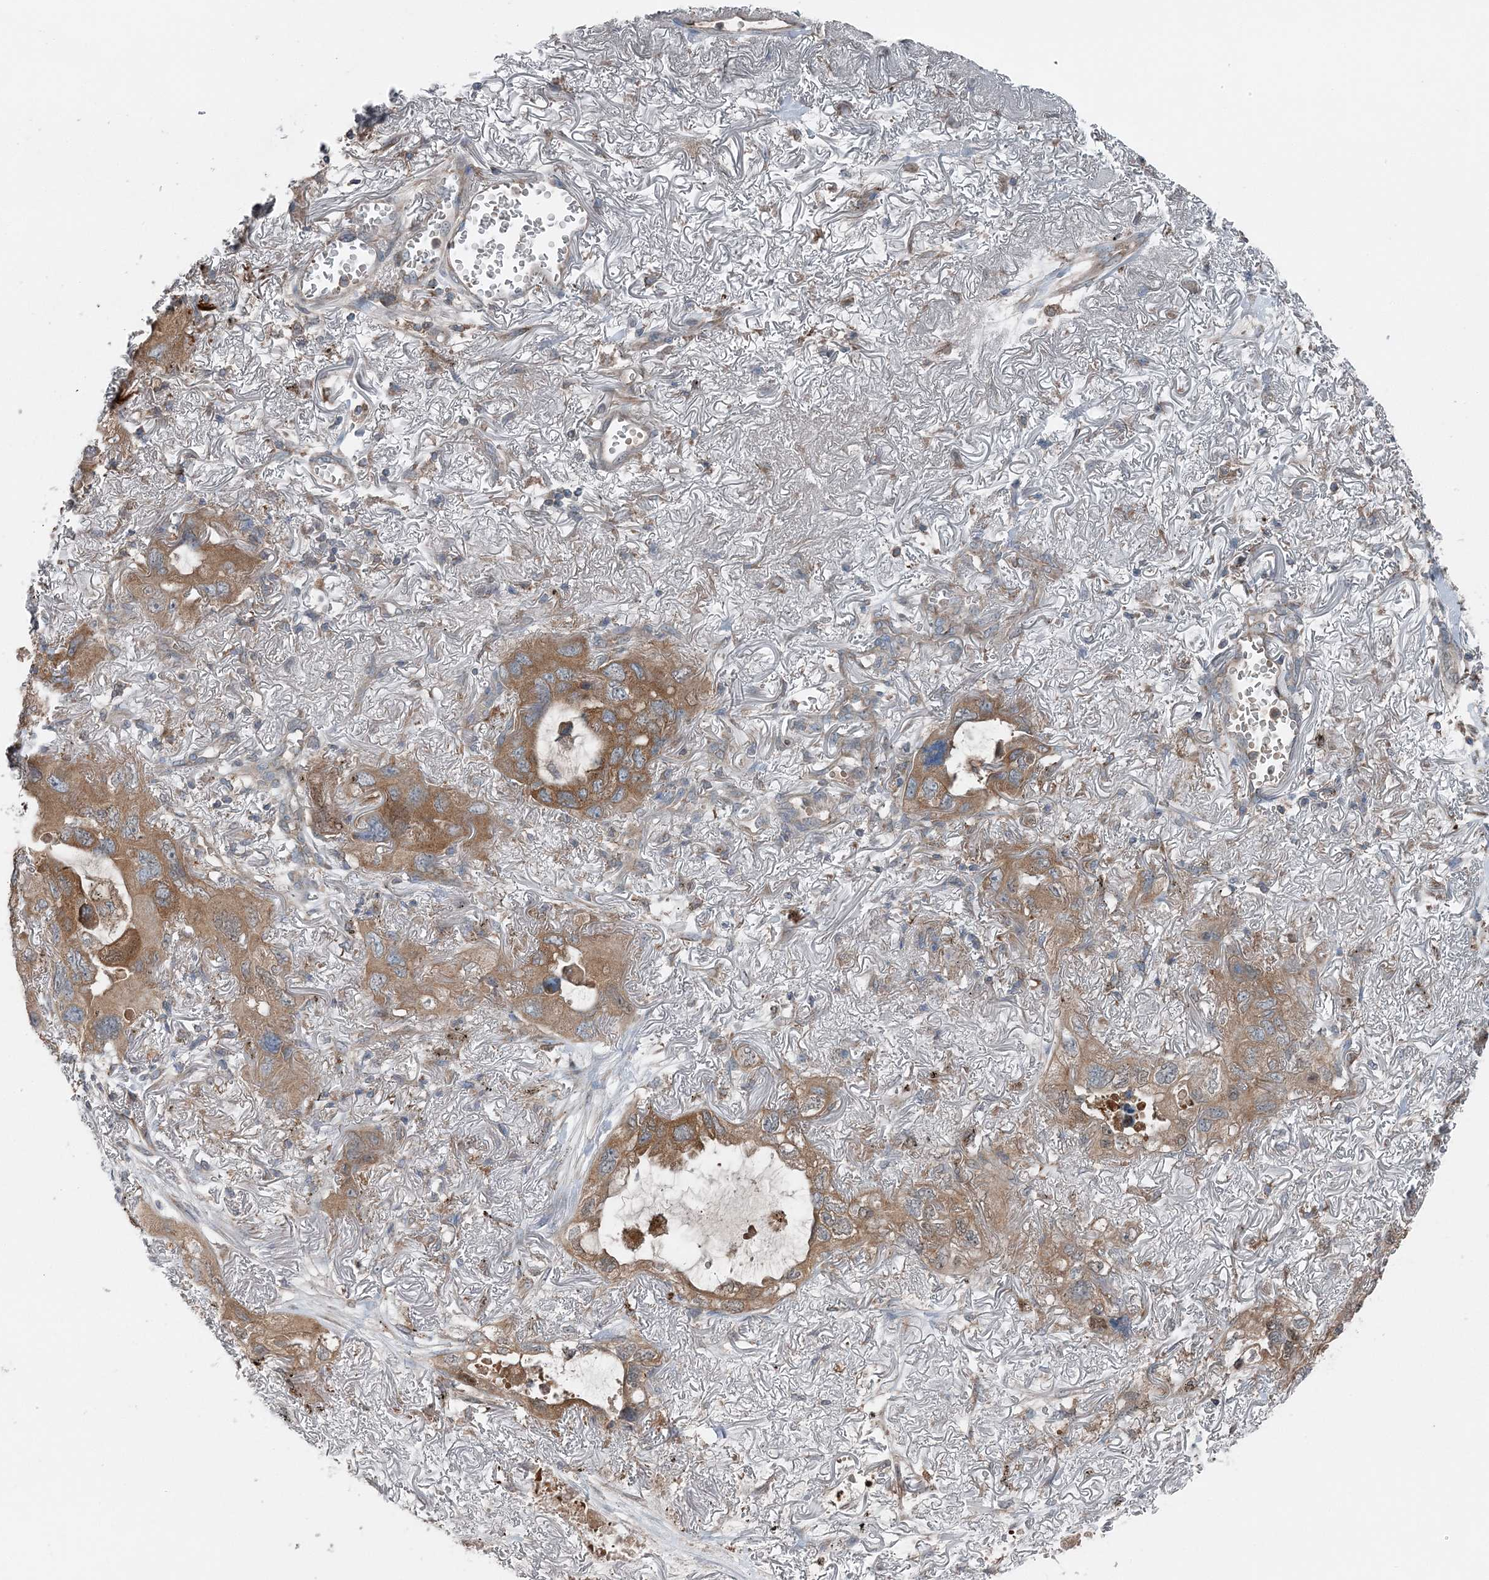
{"staining": {"intensity": "moderate", "quantity": ">75%", "location": "cytoplasmic/membranous"}, "tissue": "lung cancer", "cell_type": "Tumor cells", "image_type": "cancer", "snomed": [{"axis": "morphology", "description": "Squamous cell carcinoma, NOS"}, {"axis": "topography", "description": "Lung"}], "caption": "High-power microscopy captured an IHC photomicrograph of lung squamous cell carcinoma, revealing moderate cytoplasmic/membranous positivity in about >75% of tumor cells.", "gene": "ASNSD1", "patient": {"sex": "female", "age": 73}}